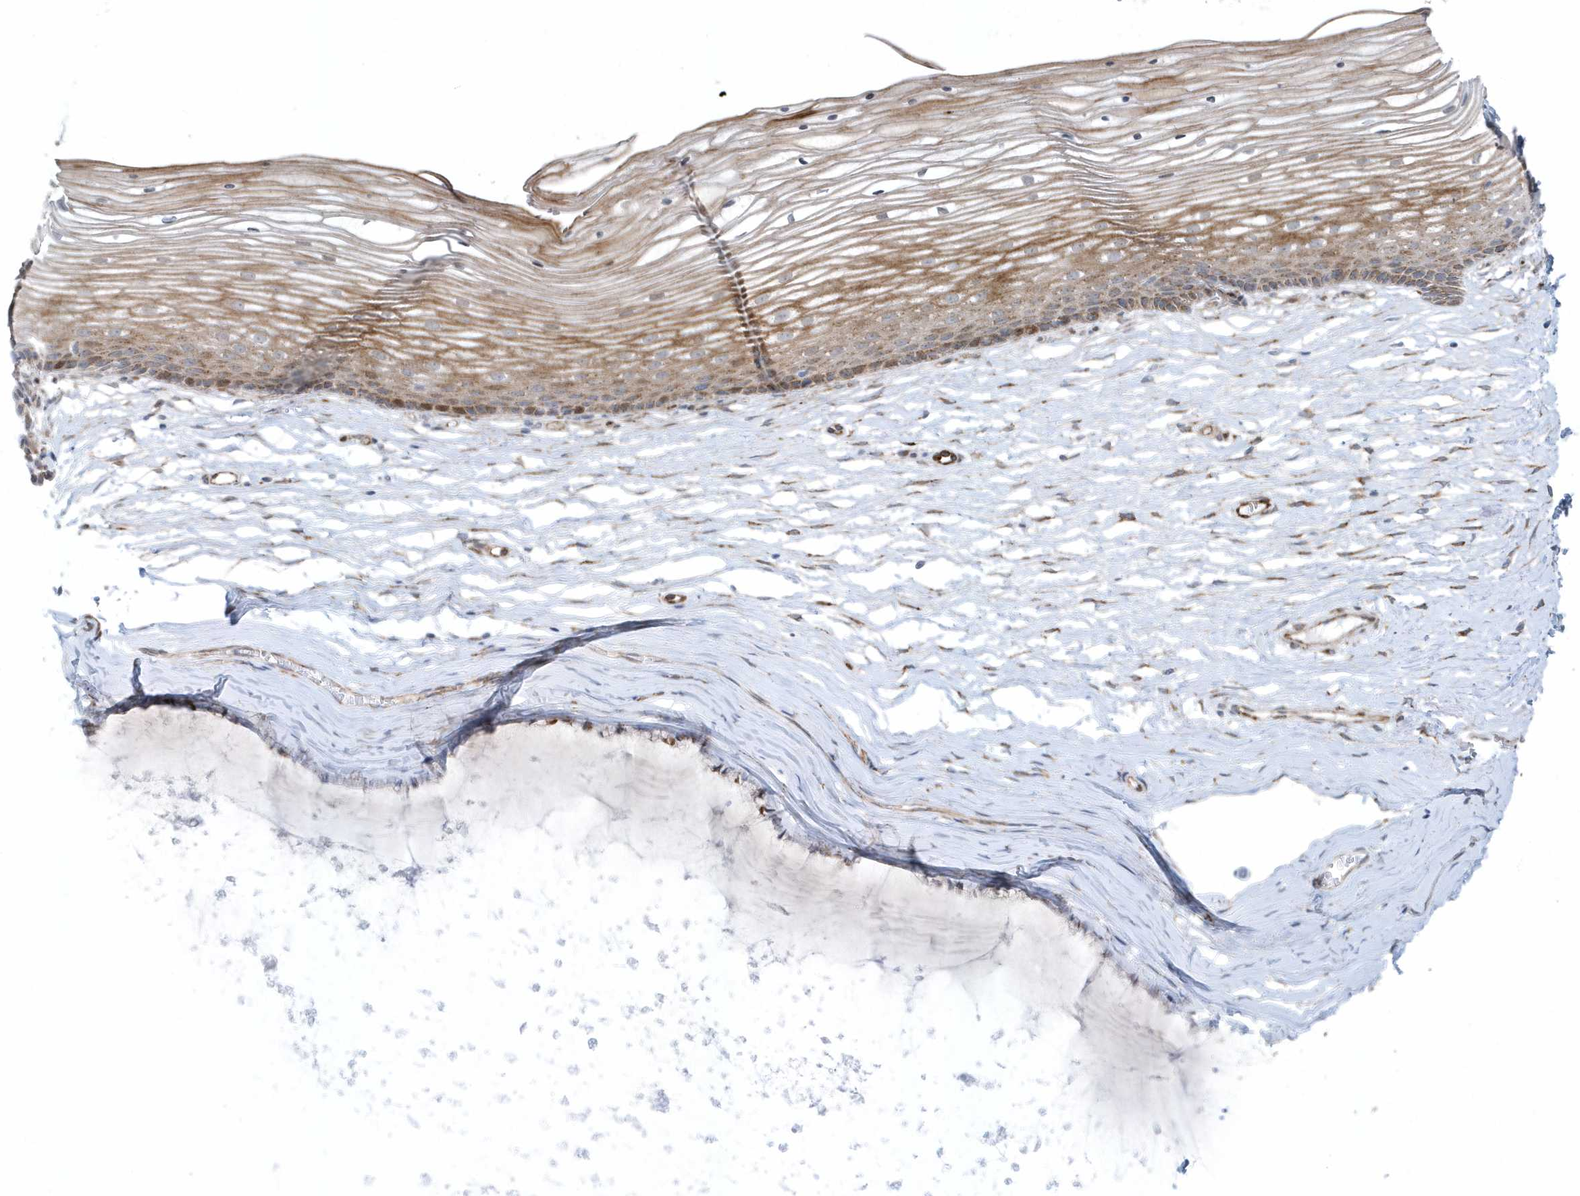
{"staining": {"intensity": "moderate", "quantity": "25%-75%", "location": "cytoplasmic/membranous"}, "tissue": "vagina", "cell_type": "Squamous epithelial cells", "image_type": "normal", "snomed": [{"axis": "morphology", "description": "Normal tissue, NOS"}, {"axis": "topography", "description": "Vagina"}, {"axis": "topography", "description": "Cervix"}], "caption": "Moderate cytoplasmic/membranous positivity for a protein is present in about 25%-75% of squamous epithelial cells of normal vagina using immunohistochemistry.", "gene": "FAM98A", "patient": {"sex": "female", "age": 40}}